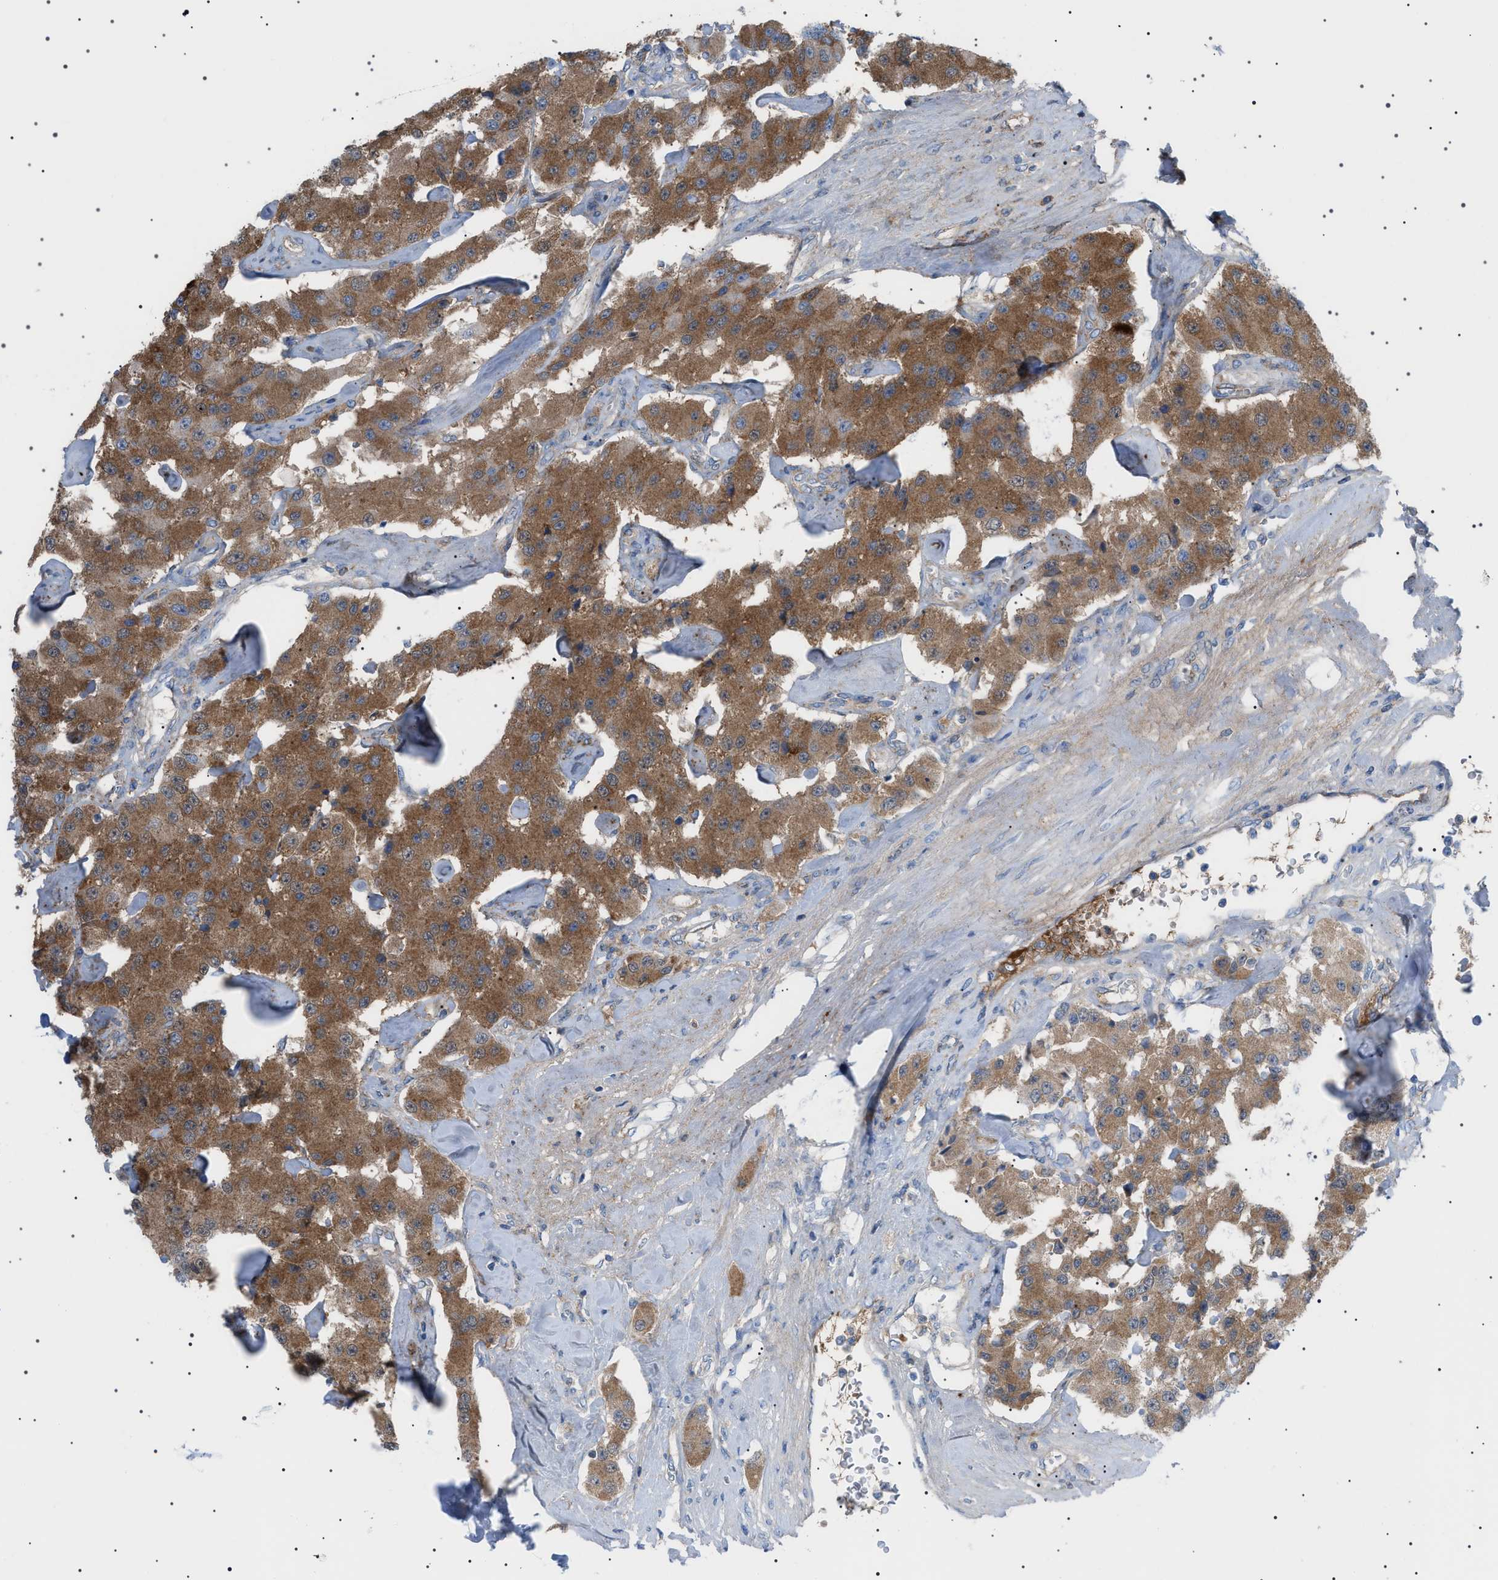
{"staining": {"intensity": "moderate", "quantity": ">75%", "location": "cytoplasmic/membranous"}, "tissue": "carcinoid", "cell_type": "Tumor cells", "image_type": "cancer", "snomed": [{"axis": "morphology", "description": "Carcinoid, malignant, NOS"}, {"axis": "topography", "description": "Pancreas"}], "caption": "This is an image of immunohistochemistry (IHC) staining of carcinoid, which shows moderate expression in the cytoplasmic/membranous of tumor cells.", "gene": "LPA", "patient": {"sex": "male", "age": 41}}